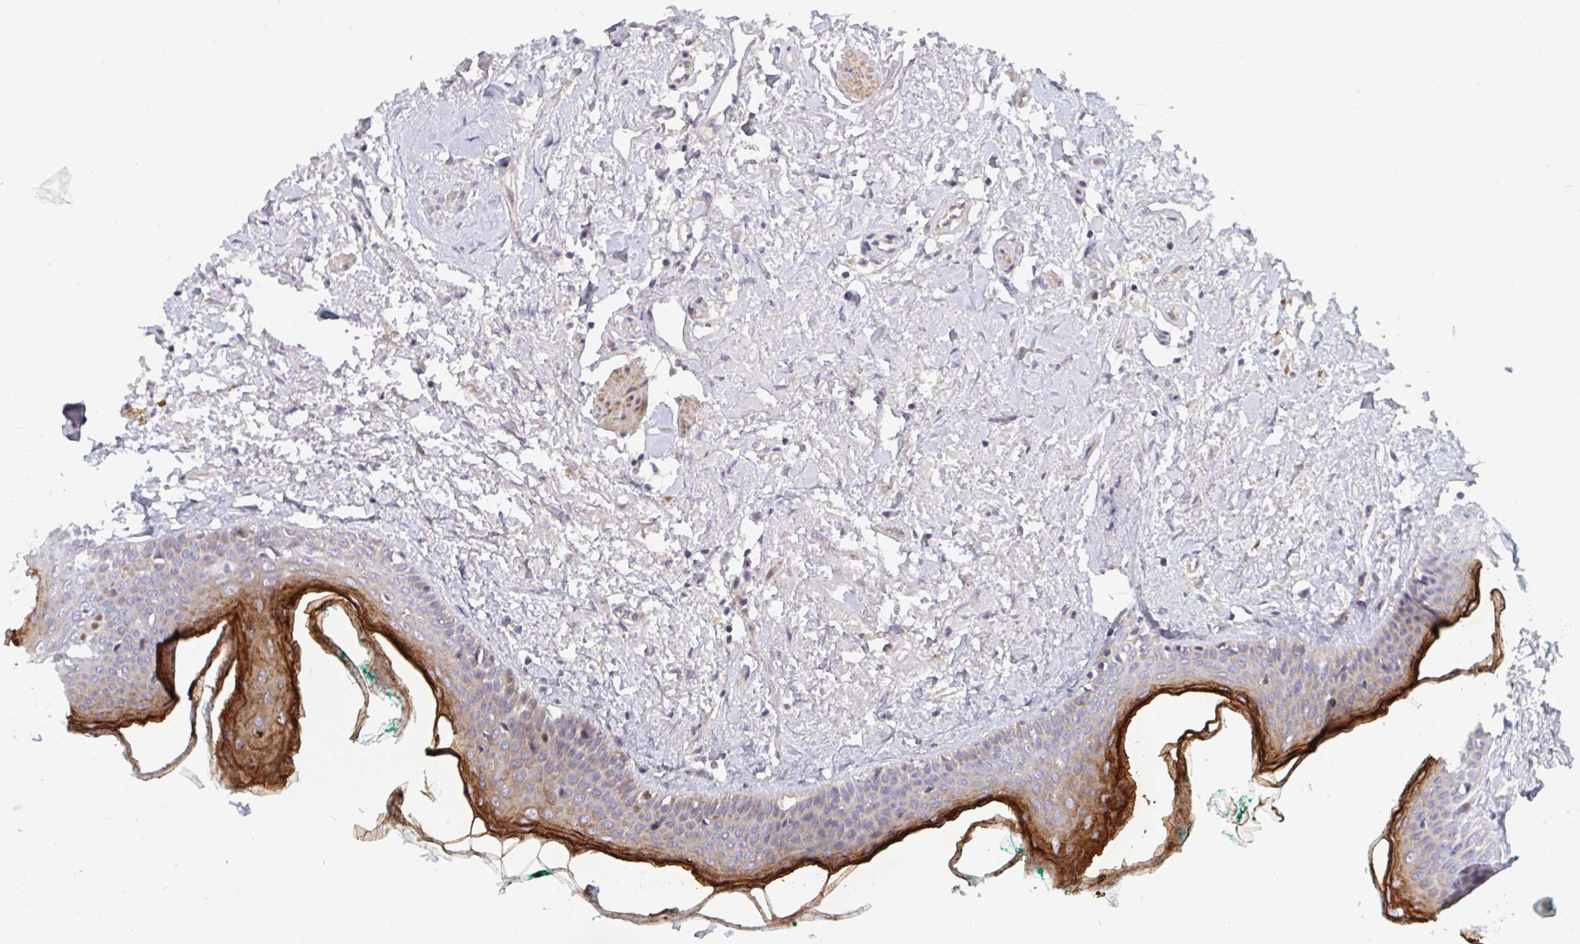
{"staining": {"intensity": "strong", "quantity": "25%-75%", "location": "cytoplasmic/membranous"}, "tissue": "oral mucosa", "cell_type": "Squamous epithelial cells", "image_type": "normal", "snomed": [{"axis": "morphology", "description": "Normal tissue, NOS"}, {"axis": "topography", "description": "Oral tissue"}], "caption": "Immunohistochemical staining of normal human oral mucosa demonstrates strong cytoplasmic/membranous protein expression in about 25%-75% of squamous epithelial cells.", "gene": "TNFSF4", "patient": {"sex": "female", "age": 70}}